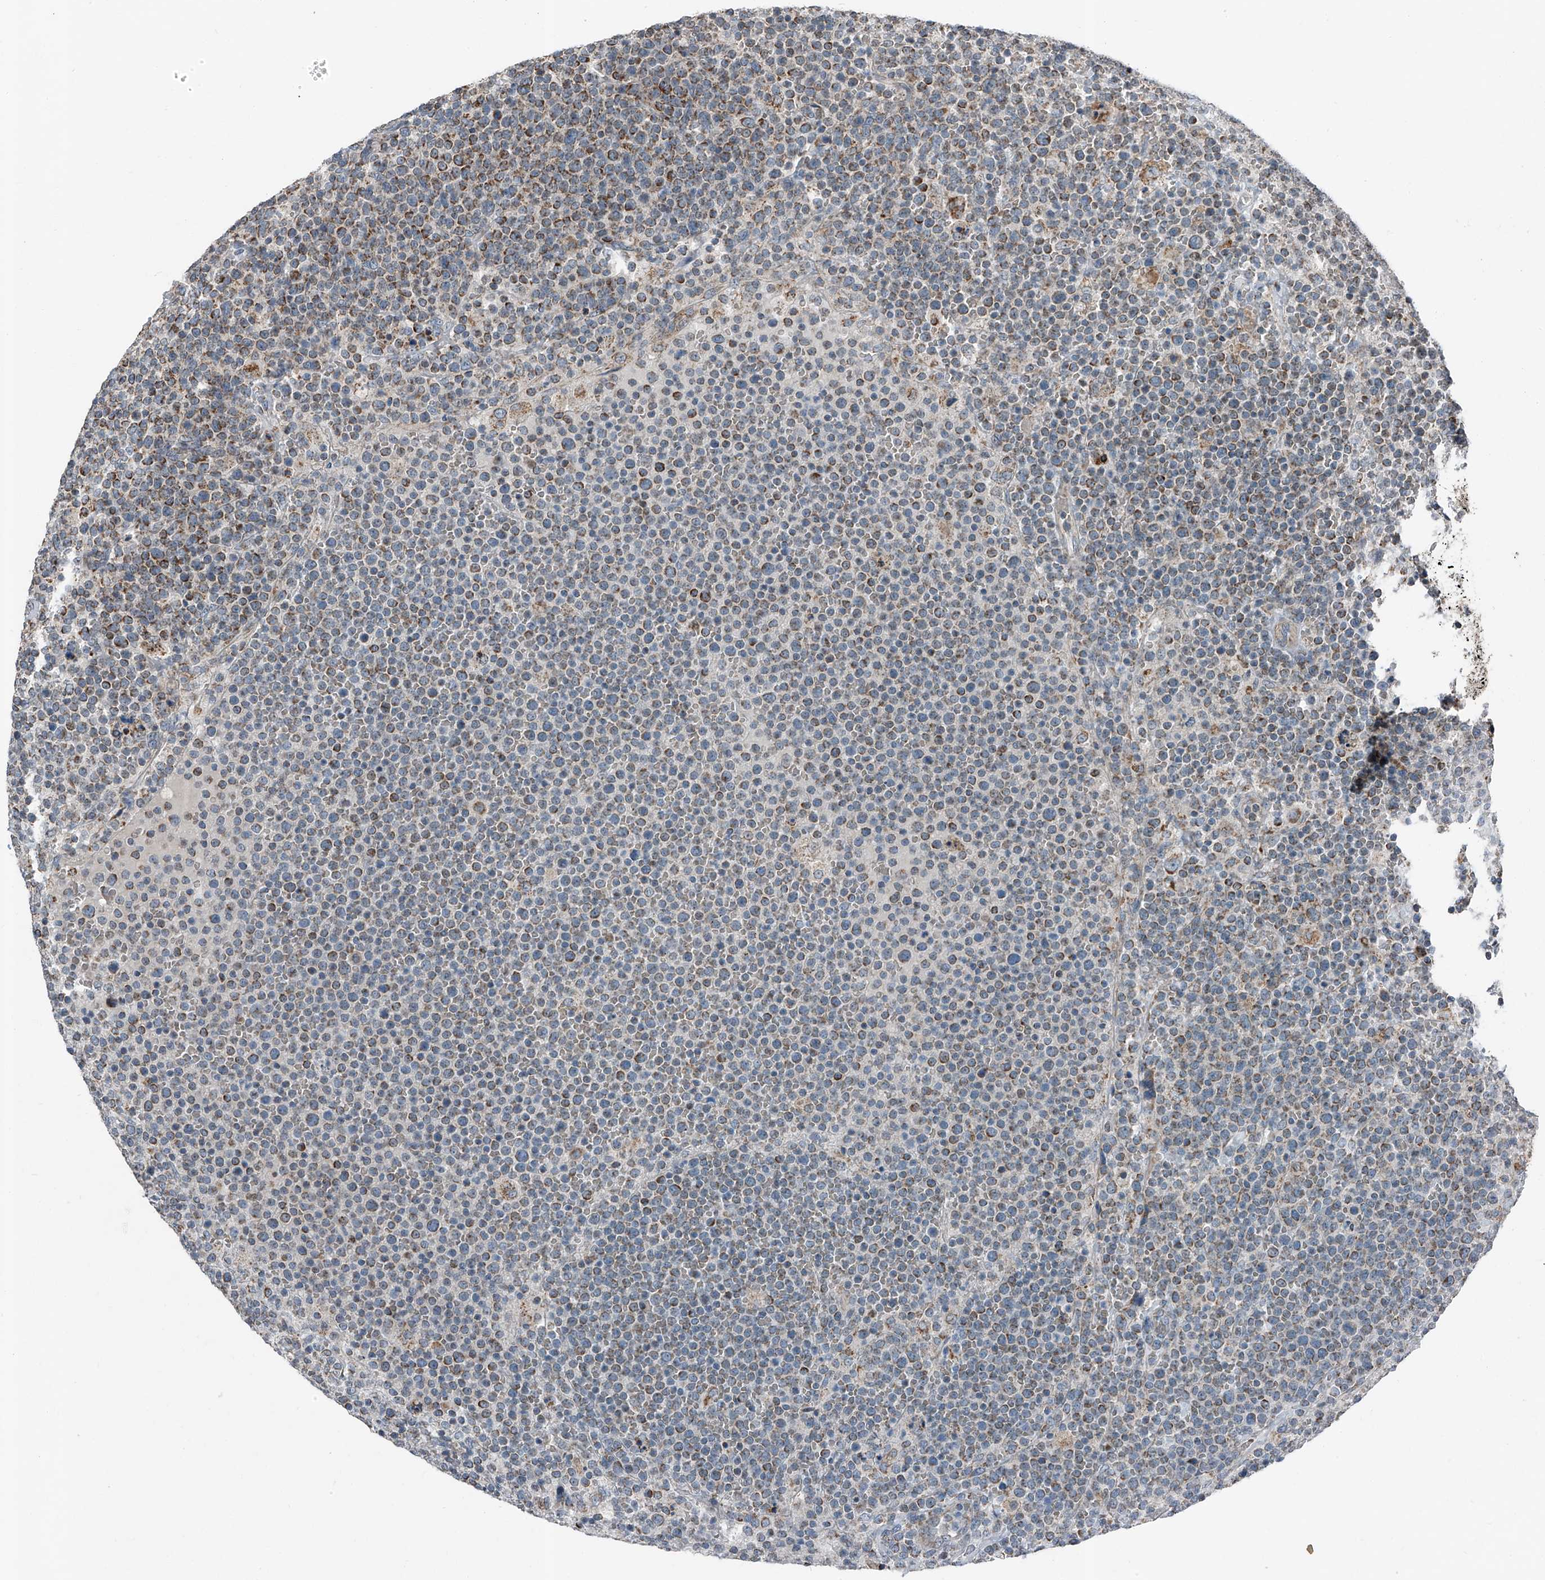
{"staining": {"intensity": "moderate", "quantity": "25%-75%", "location": "cytoplasmic/membranous"}, "tissue": "lymphoma", "cell_type": "Tumor cells", "image_type": "cancer", "snomed": [{"axis": "morphology", "description": "Malignant lymphoma, non-Hodgkin's type, High grade"}, {"axis": "topography", "description": "Lymph node"}], "caption": "Immunohistochemistry (IHC) photomicrograph of neoplastic tissue: human high-grade malignant lymphoma, non-Hodgkin's type stained using immunohistochemistry shows medium levels of moderate protein expression localized specifically in the cytoplasmic/membranous of tumor cells, appearing as a cytoplasmic/membranous brown color.", "gene": "CHRNA7", "patient": {"sex": "male", "age": 61}}